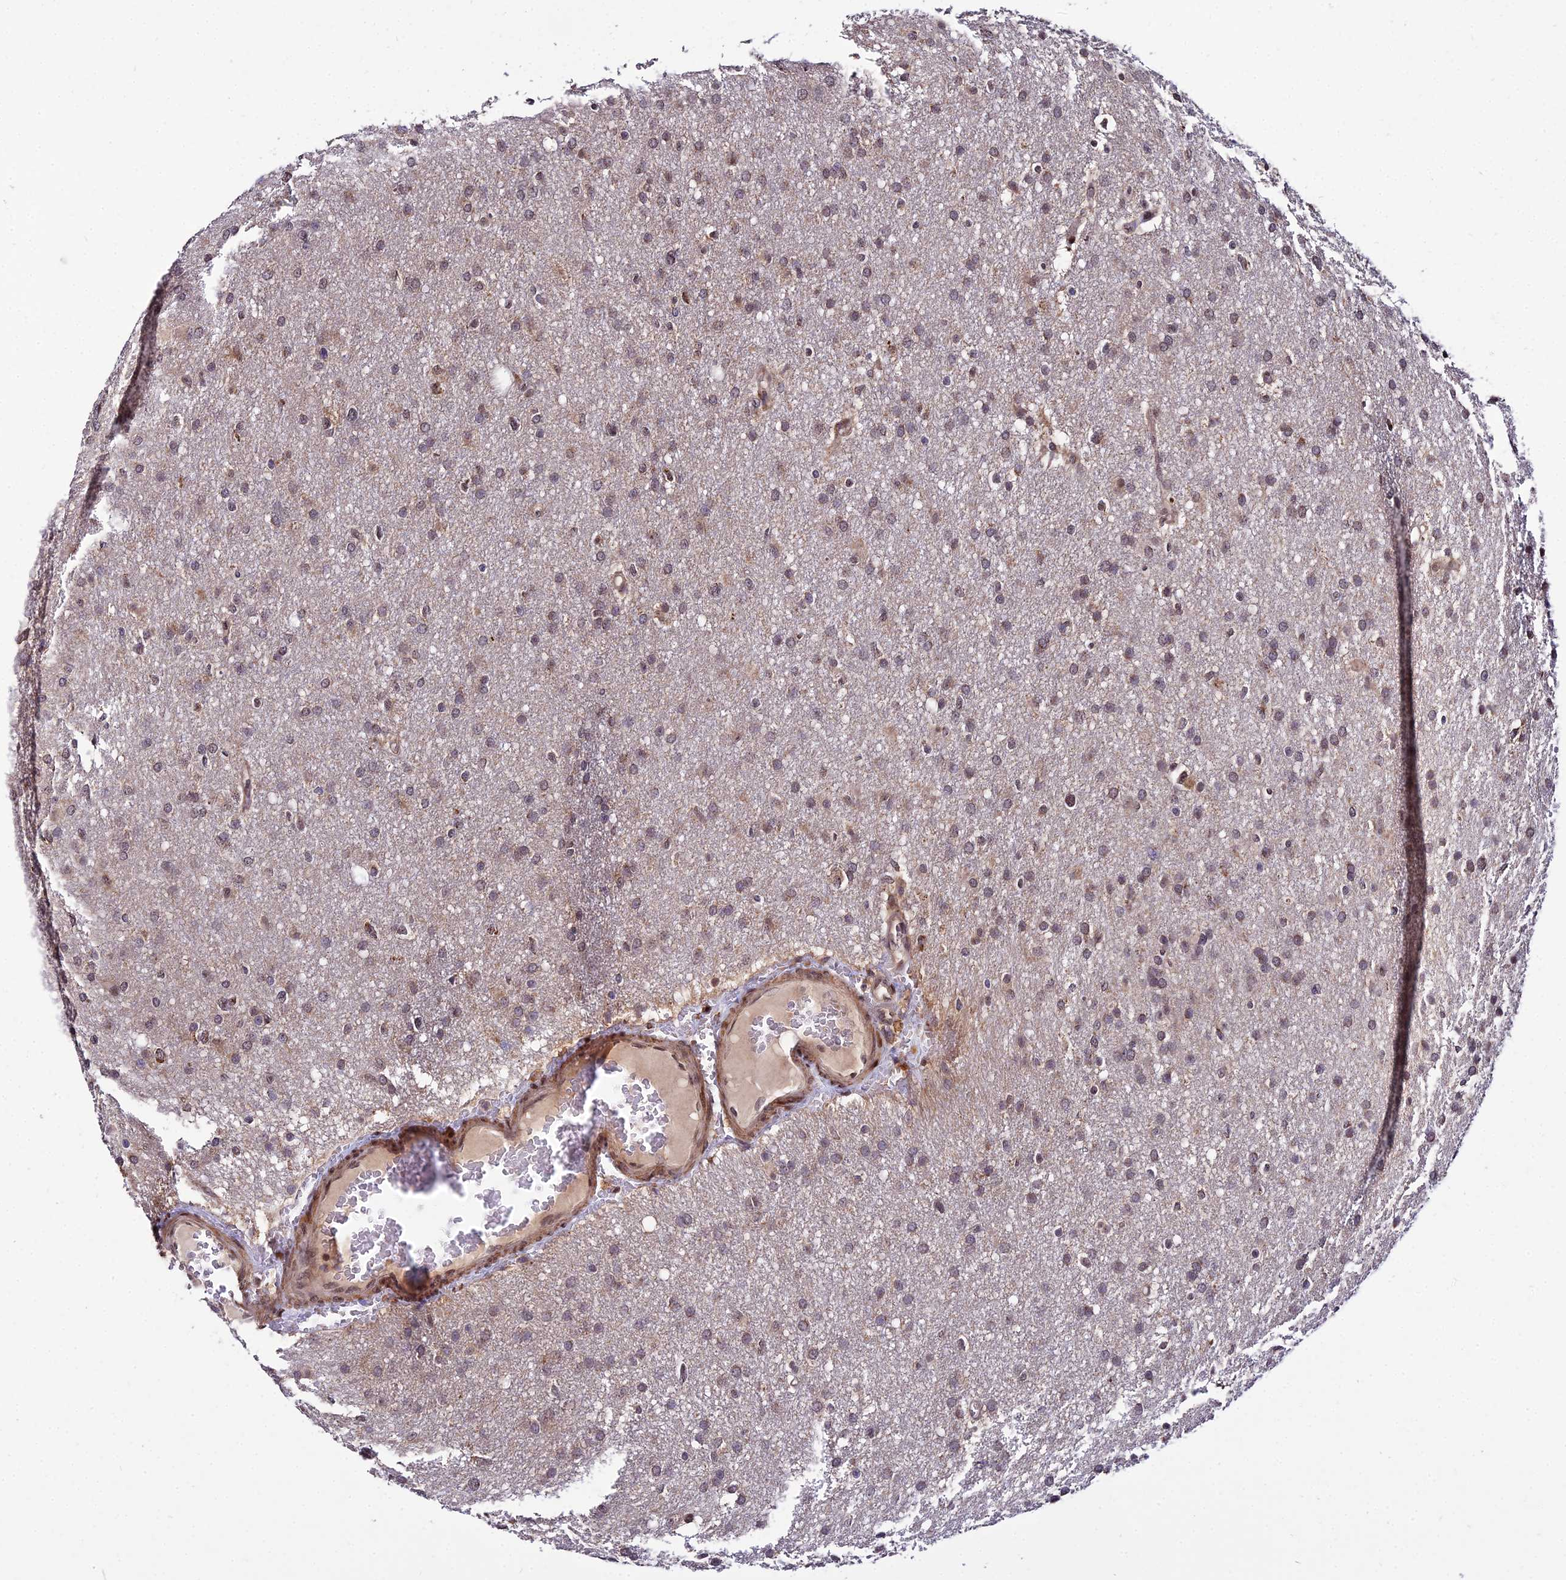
{"staining": {"intensity": "weak", "quantity": "25%-75%", "location": "cytoplasmic/membranous,nuclear"}, "tissue": "glioma", "cell_type": "Tumor cells", "image_type": "cancer", "snomed": [{"axis": "morphology", "description": "Glioma, malignant, High grade"}, {"axis": "topography", "description": "Cerebral cortex"}], "caption": "A photomicrograph of malignant high-grade glioma stained for a protein shows weak cytoplasmic/membranous and nuclear brown staining in tumor cells.", "gene": "CIB3", "patient": {"sex": "female", "age": 36}}